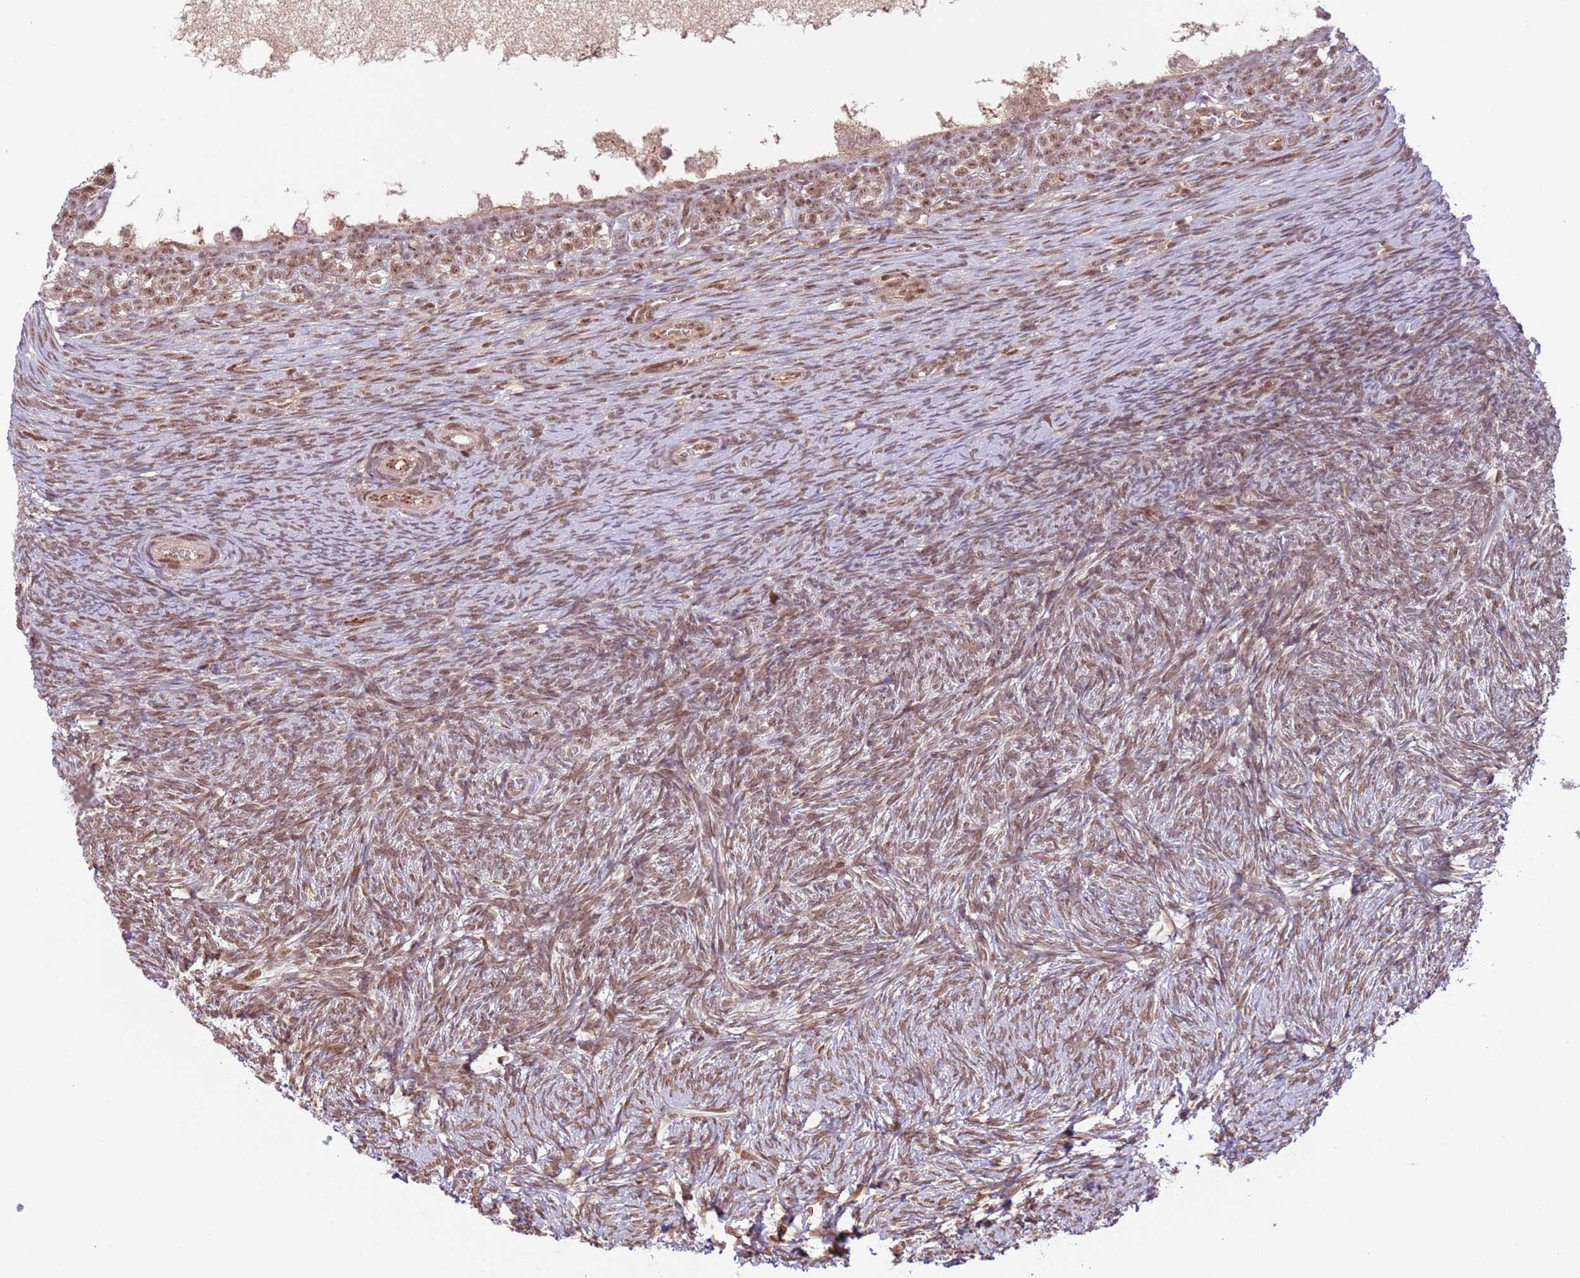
{"staining": {"intensity": "weak", "quantity": ">75%", "location": "nuclear"}, "tissue": "ovary", "cell_type": "Follicle cells", "image_type": "normal", "snomed": [{"axis": "morphology", "description": "Normal tissue, NOS"}, {"axis": "topography", "description": "Ovary"}], "caption": "Benign ovary was stained to show a protein in brown. There is low levels of weak nuclear expression in approximately >75% of follicle cells. (Stains: DAB in brown, nuclei in blue, Microscopy: brightfield microscopy at high magnification).", "gene": "SIPA1L3", "patient": {"sex": "female", "age": 39}}